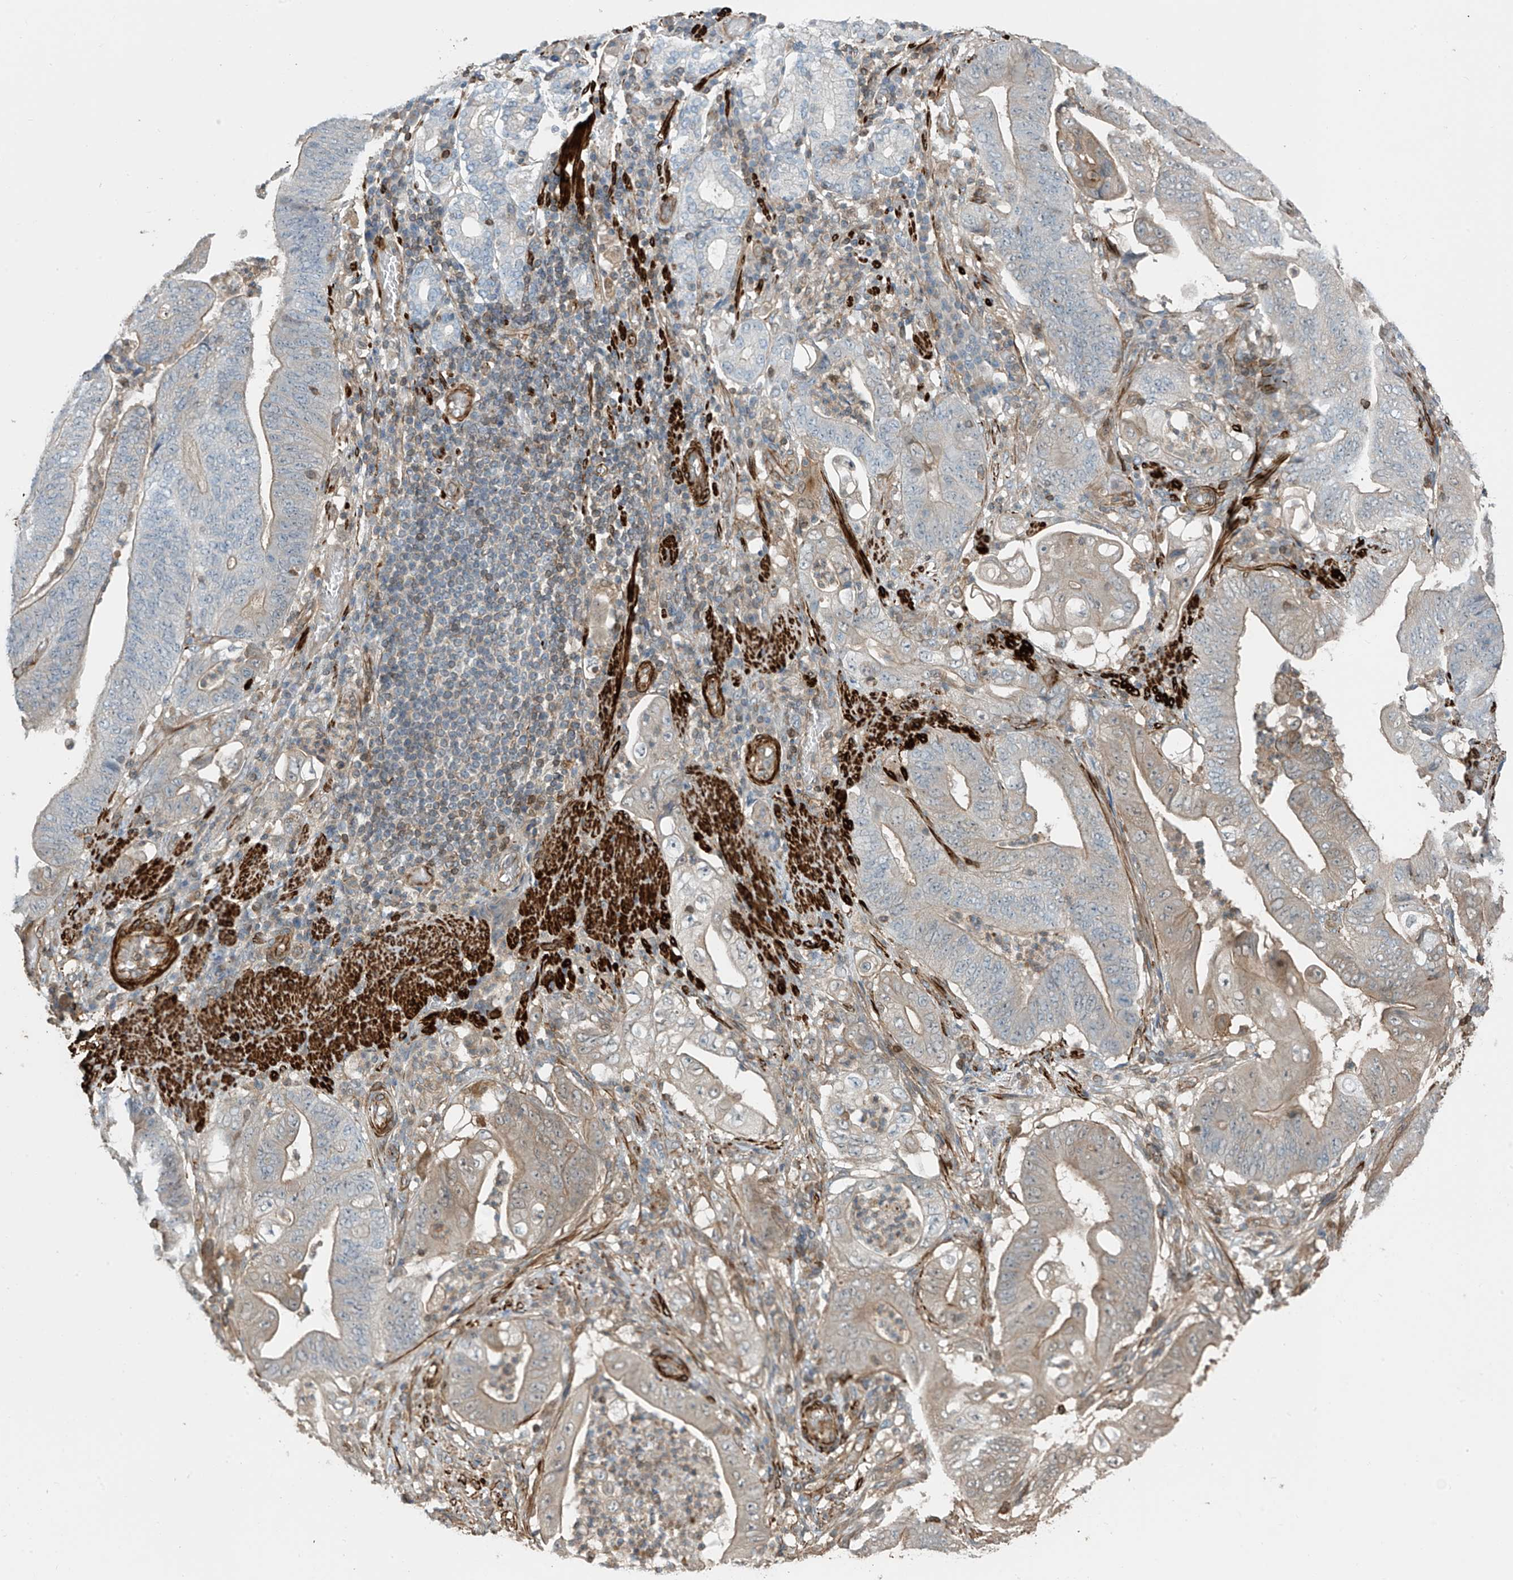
{"staining": {"intensity": "weak", "quantity": "25%-75%", "location": "cytoplasmic/membranous"}, "tissue": "stomach cancer", "cell_type": "Tumor cells", "image_type": "cancer", "snomed": [{"axis": "morphology", "description": "Adenocarcinoma, NOS"}, {"axis": "topography", "description": "Stomach"}], "caption": "Stomach cancer (adenocarcinoma) stained for a protein displays weak cytoplasmic/membranous positivity in tumor cells. The staining was performed using DAB to visualize the protein expression in brown, while the nuclei were stained in blue with hematoxylin (Magnification: 20x).", "gene": "SH3BGRL3", "patient": {"sex": "female", "age": 73}}